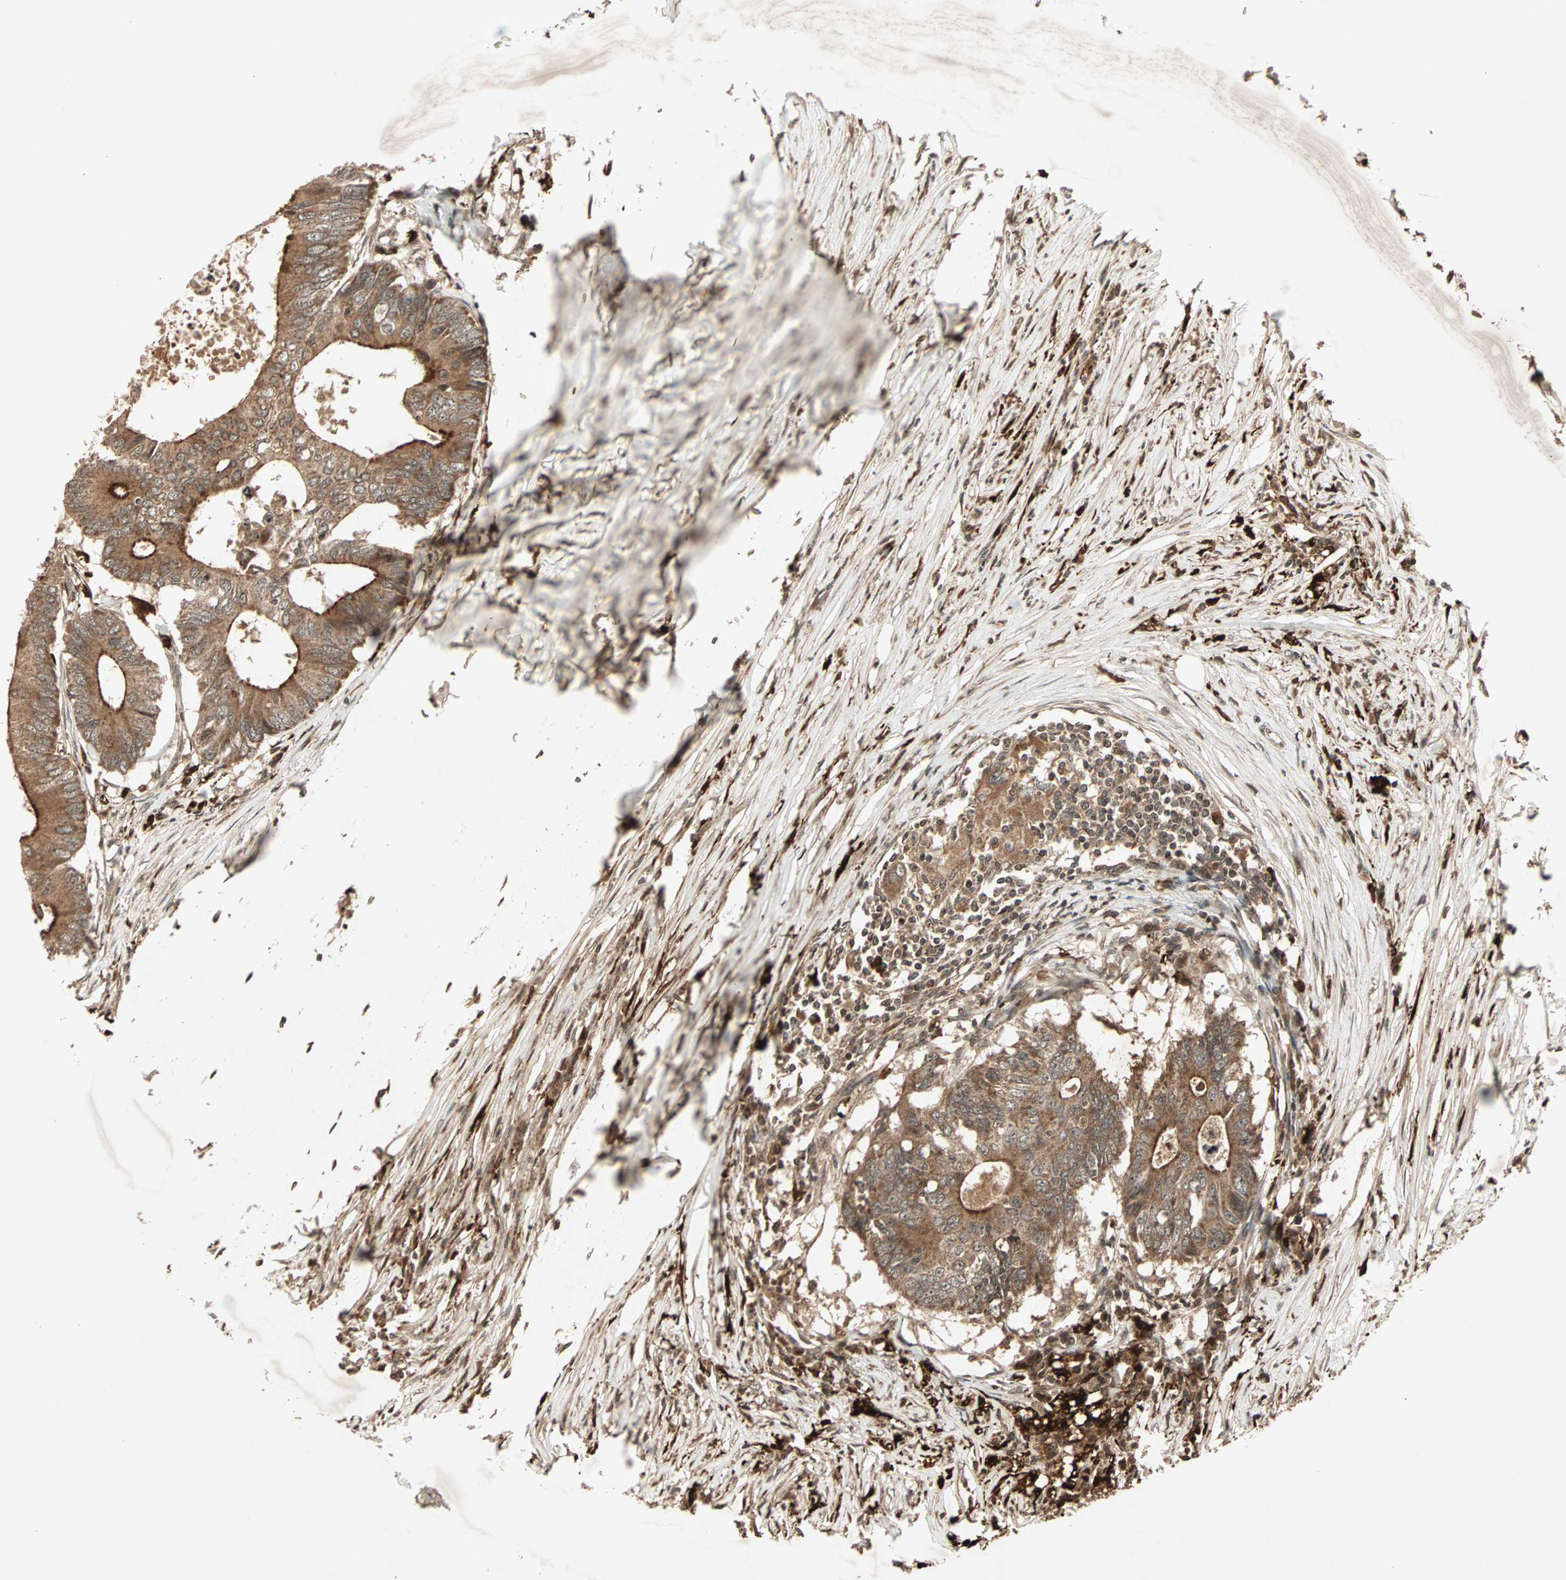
{"staining": {"intensity": "strong", "quantity": ">75%", "location": "cytoplasmic/membranous"}, "tissue": "colorectal cancer", "cell_type": "Tumor cells", "image_type": "cancer", "snomed": [{"axis": "morphology", "description": "Adenocarcinoma, NOS"}, {"axis": "topography", "description": "Colon"}], "caption": "Protein staining exhibits strong cytoplasmic/membranous expression in approximately >75% of tumor cells in adenocarcinoma (colorectal).", "gene": "RFFL", "patient": {"sex": "male", "age": 71}}